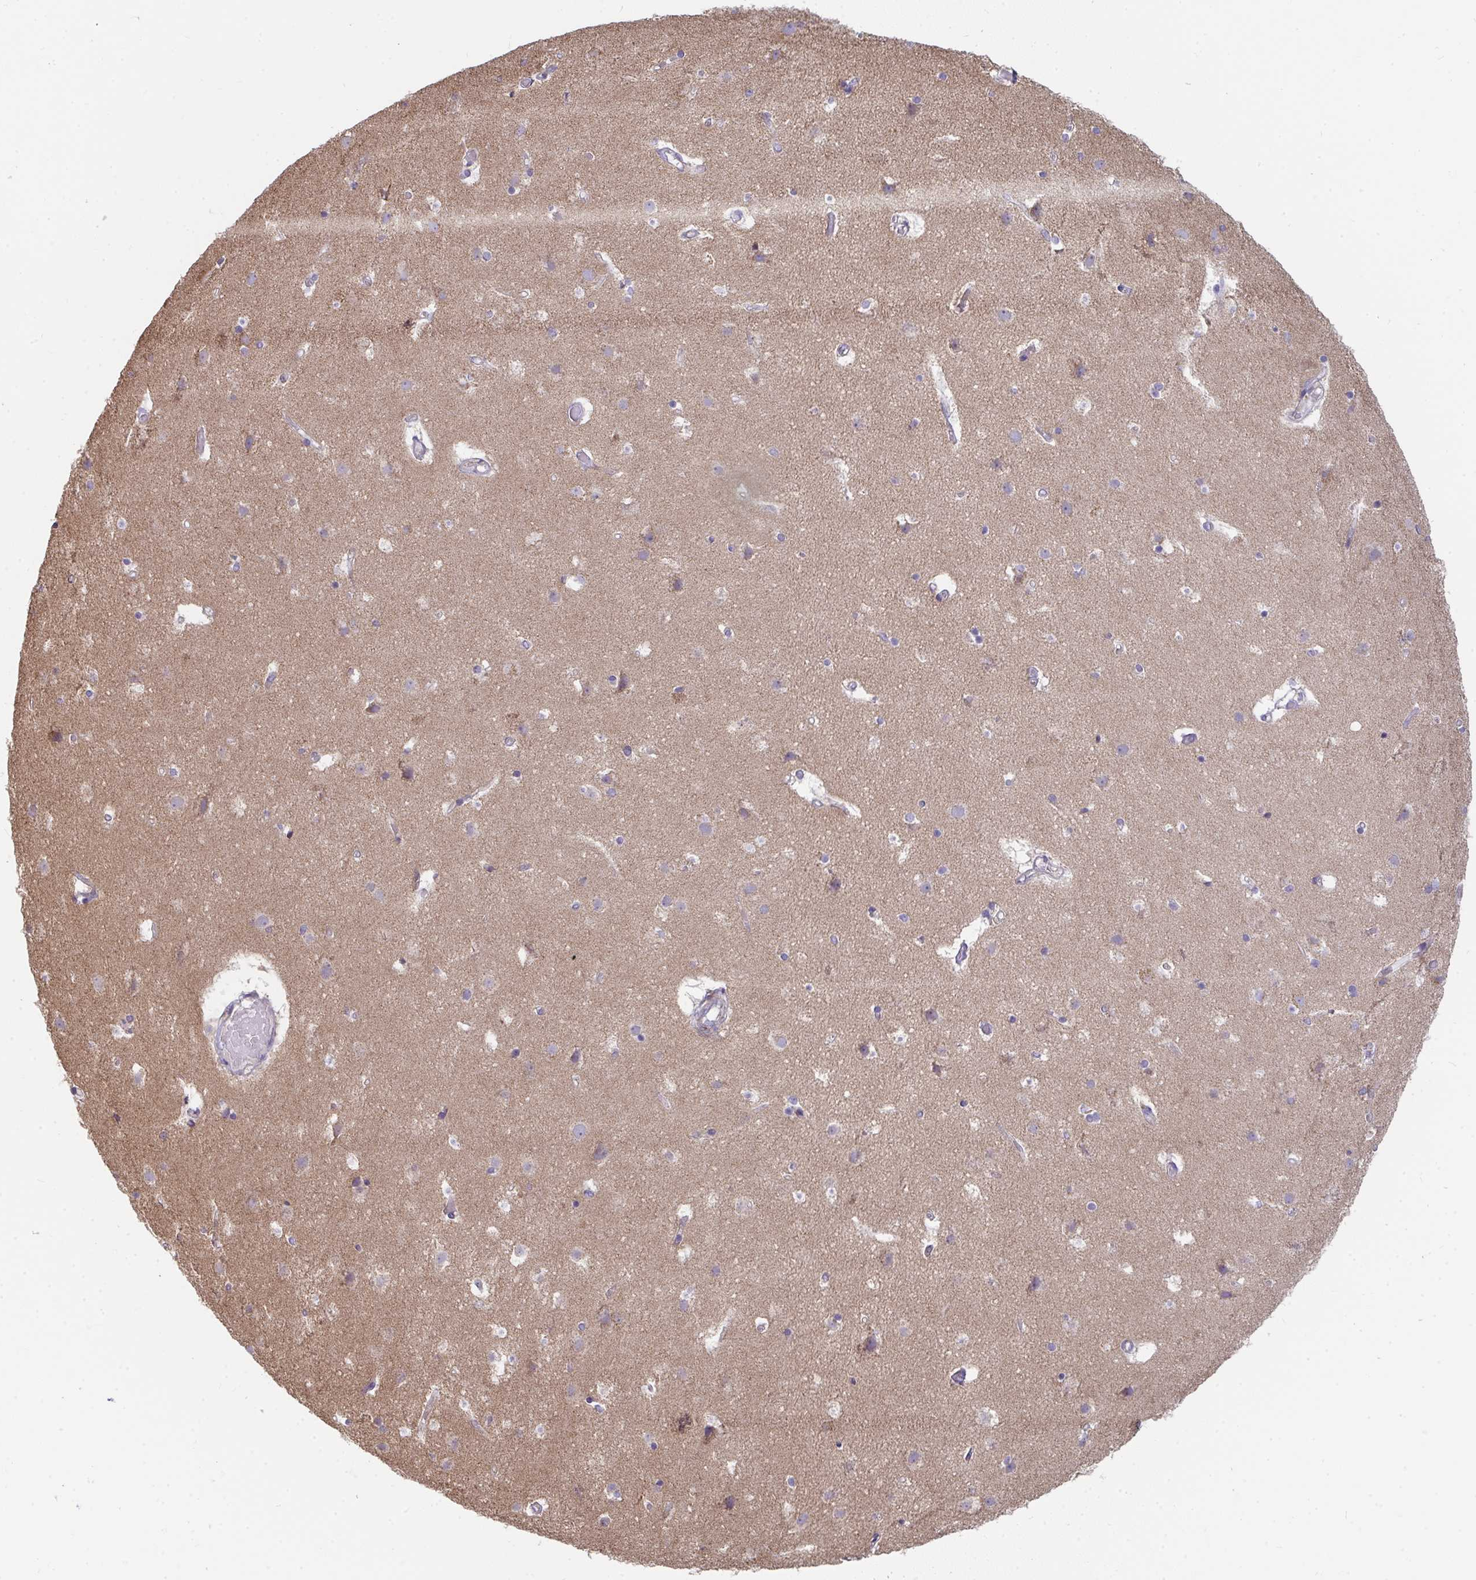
{"staining": {"intensity": "negative", "quantity": "none", "location": "none"}, "tissue": "cerebral cortex", "cell_type": "Endothelial cells", "image_type": "normal", "snomed": [{"axis": "morphology", "description": "Normal tissue, NOS"}, {"axis": "topography", "description": "Cerebral cortex"}], "caption": "Endothelial cells show no significant protein expression in unremarkable cerebral cortex. (Stains: DAB immunohistochemistry with hematoxylin counter stain, Microscopy: brightfield microscopy at high magnification).", "gene": "FAHD1", "patient": {"sex": "female", "age": 52}}